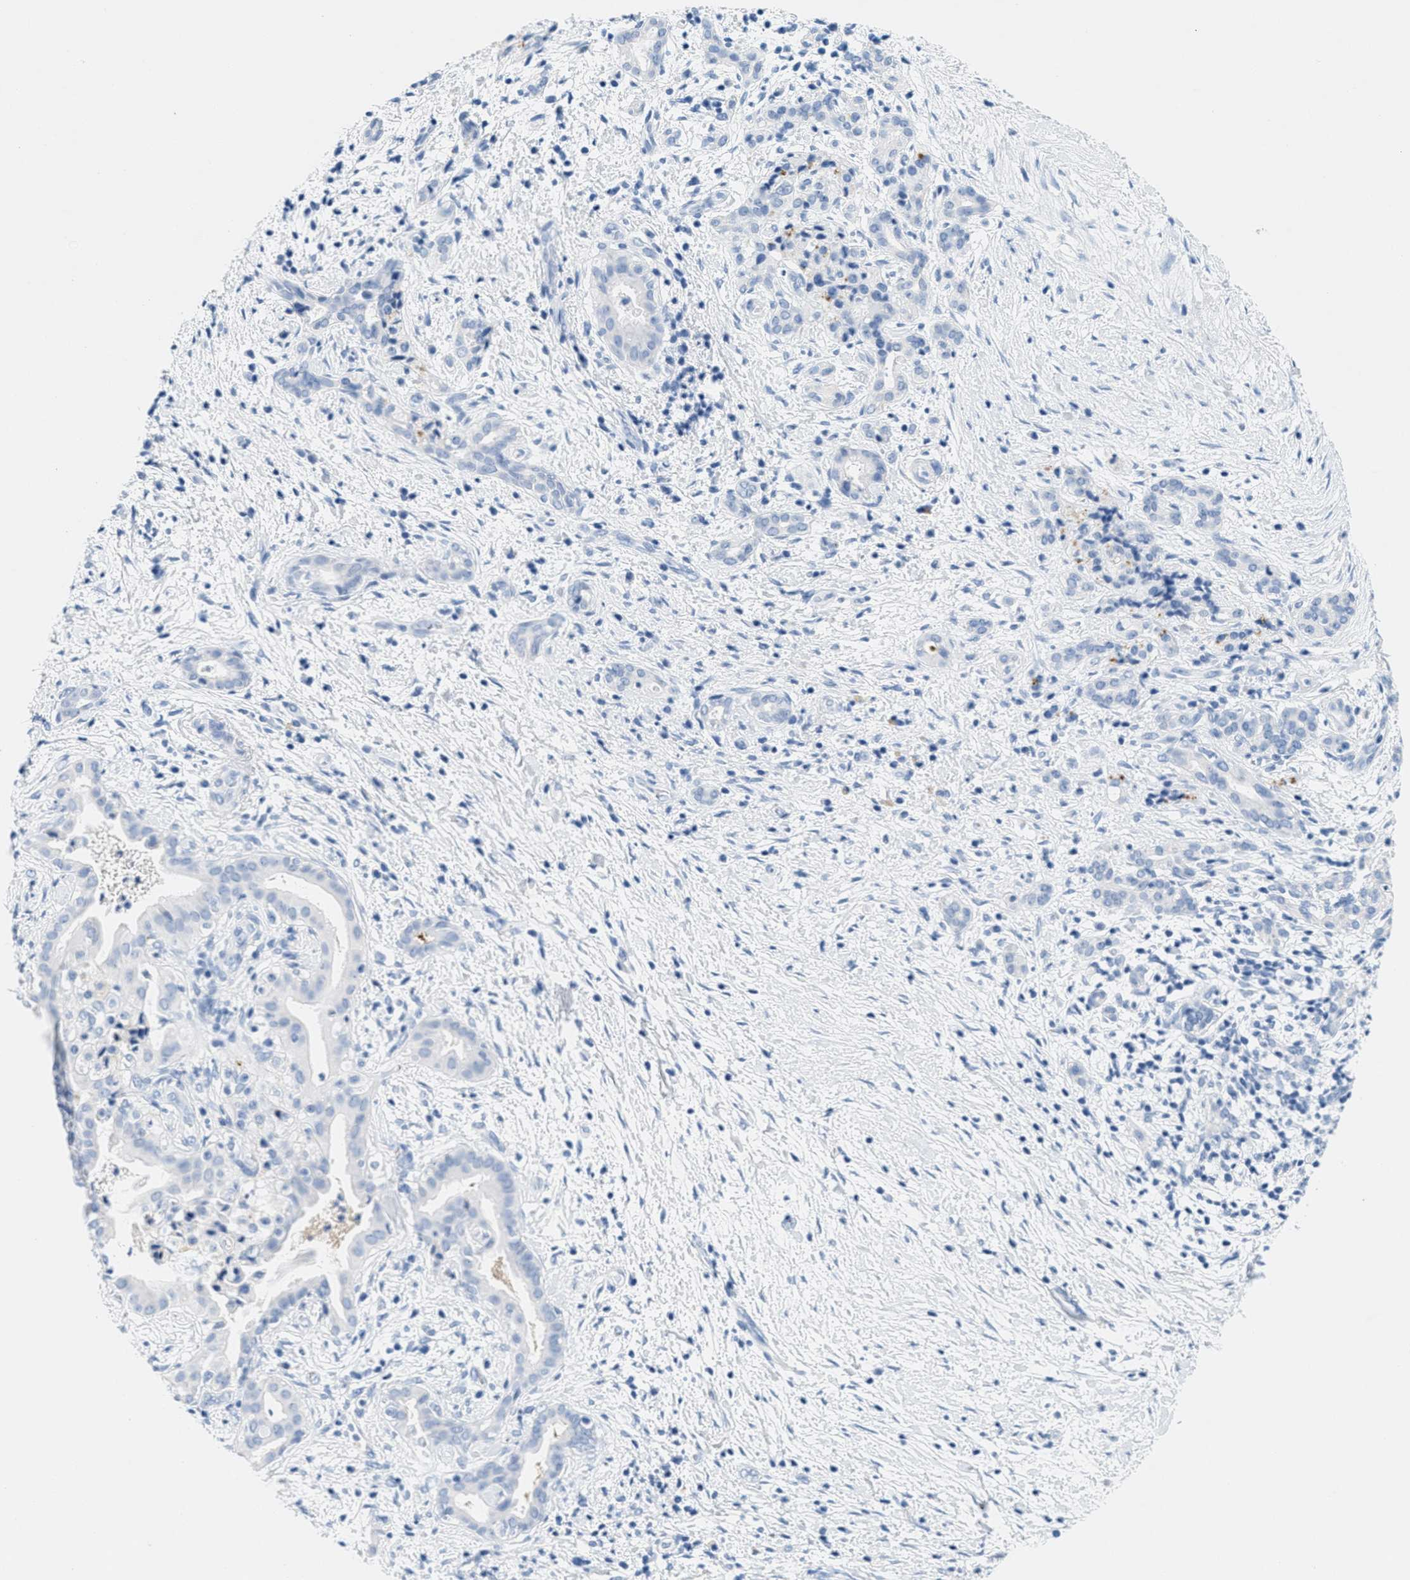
{"staining": {"intensity": "negative", "quantity": "none", "location": "none"}, "tissue": "pancreatic cancer", "cell_type": "Tumor cells", "image_type": "cancer", "snomed": [{"axis": "morphology", "description": "Adenocarcinoma, NOS"}, {"axis": "topography", "description": "Pancreas"}], "caption": "The photomicrograph shows no staining of tumor cells in pancreatic cancer.", "gene": "GPM6A", "patient": {"sex": "female", "age": 70}}